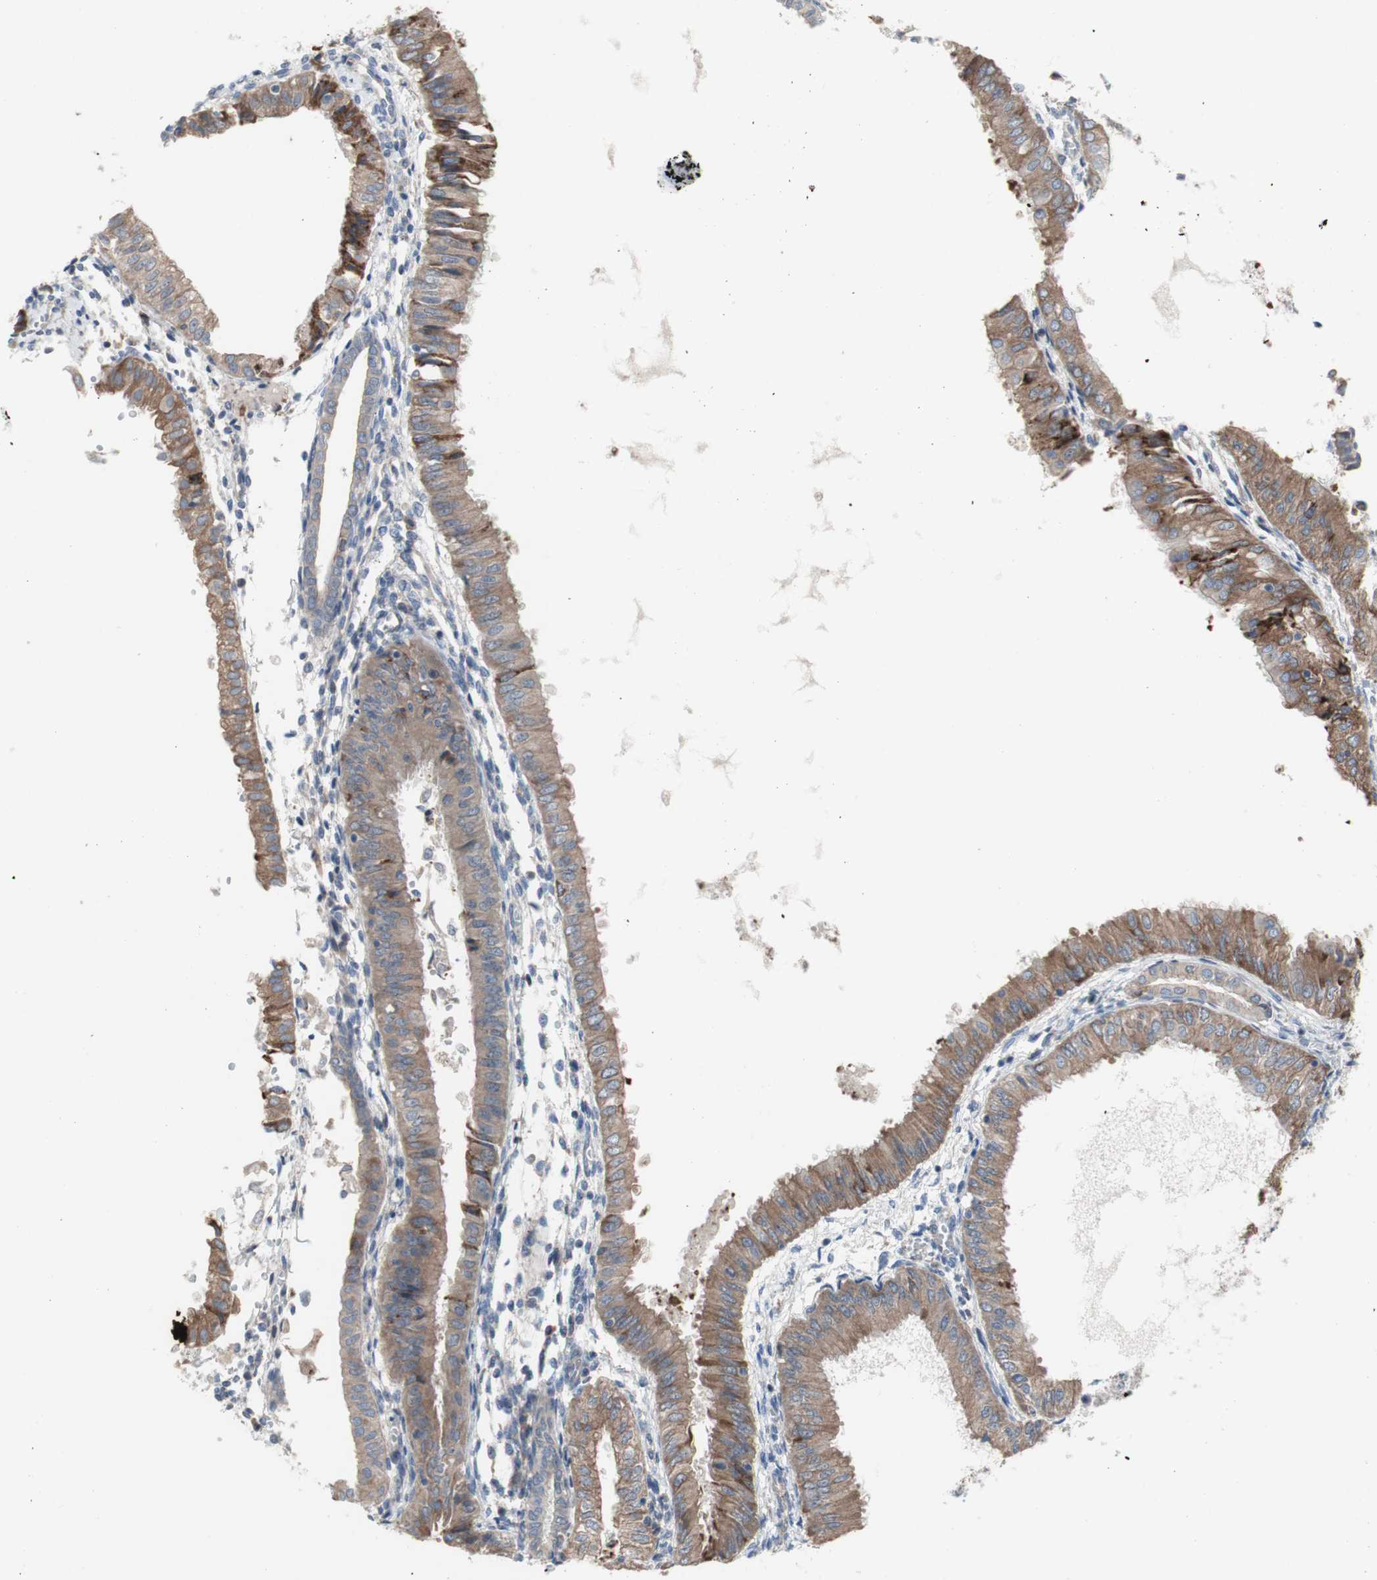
{"staining": {"intensity": "moderate", "quantity": ">75%", "location": "cytoplasmic/membranous"}, "tissue": "endometrial cancer", "cell_type": "Tumor cells", "image_type": "cancer", "snomed": [{"axis": "morphology", "description": "Adenocarcinoma, NOS"}, {"axis": "topography", "description": "Endometrium"}], "caption": "Endometrial cancer stained for a protein (brown) displays moderate cytoplasmic/membranous positive expression in about >75% of tumor cells.", "gene": "TTC14", "patient": {"sex": "female", "age": 53}}